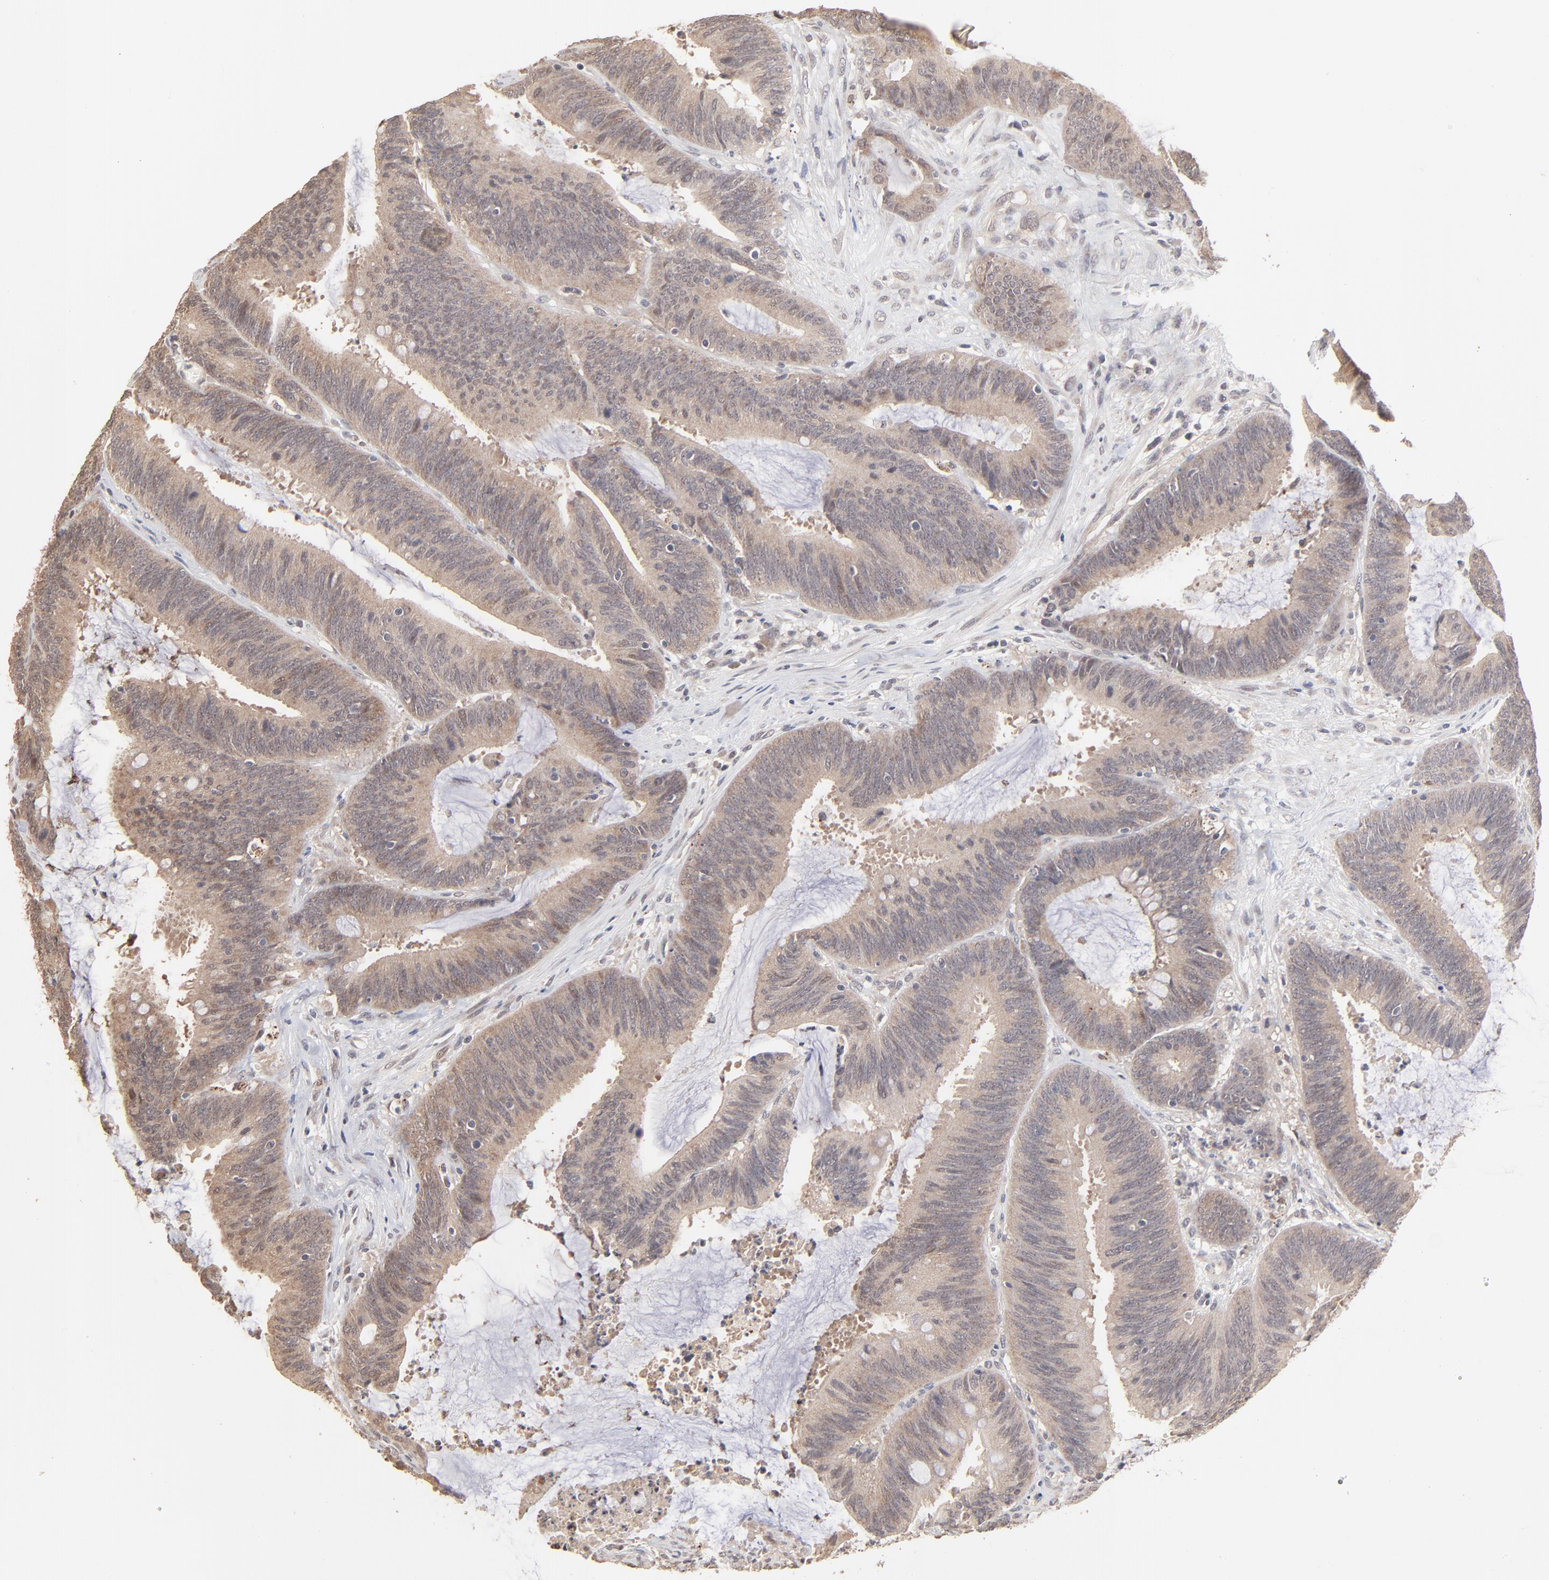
{"staining": {"intensity": "moderate", "quantity": "25%-75%", "location": "cytoplasmic/membranous"}, "tissue": "colorectal cancer", "cell_type": "Tumor cells", "image_type": "cancer", "snomed": [{"axis": "morphology", "description": "Adenocarcinoma, NOS"}, {"axis": "topography", "description": "Rectum"}], "caption": "The image demonstrates immunohistochemical staining of adenocarcinoma (colorectal). There is moderate cytoplasmic/membranous staining is appreciated in approximately 25%-75% of tumor cells.", "gene": "MSL2", "patient": {"sex": "female", "age": 66}}